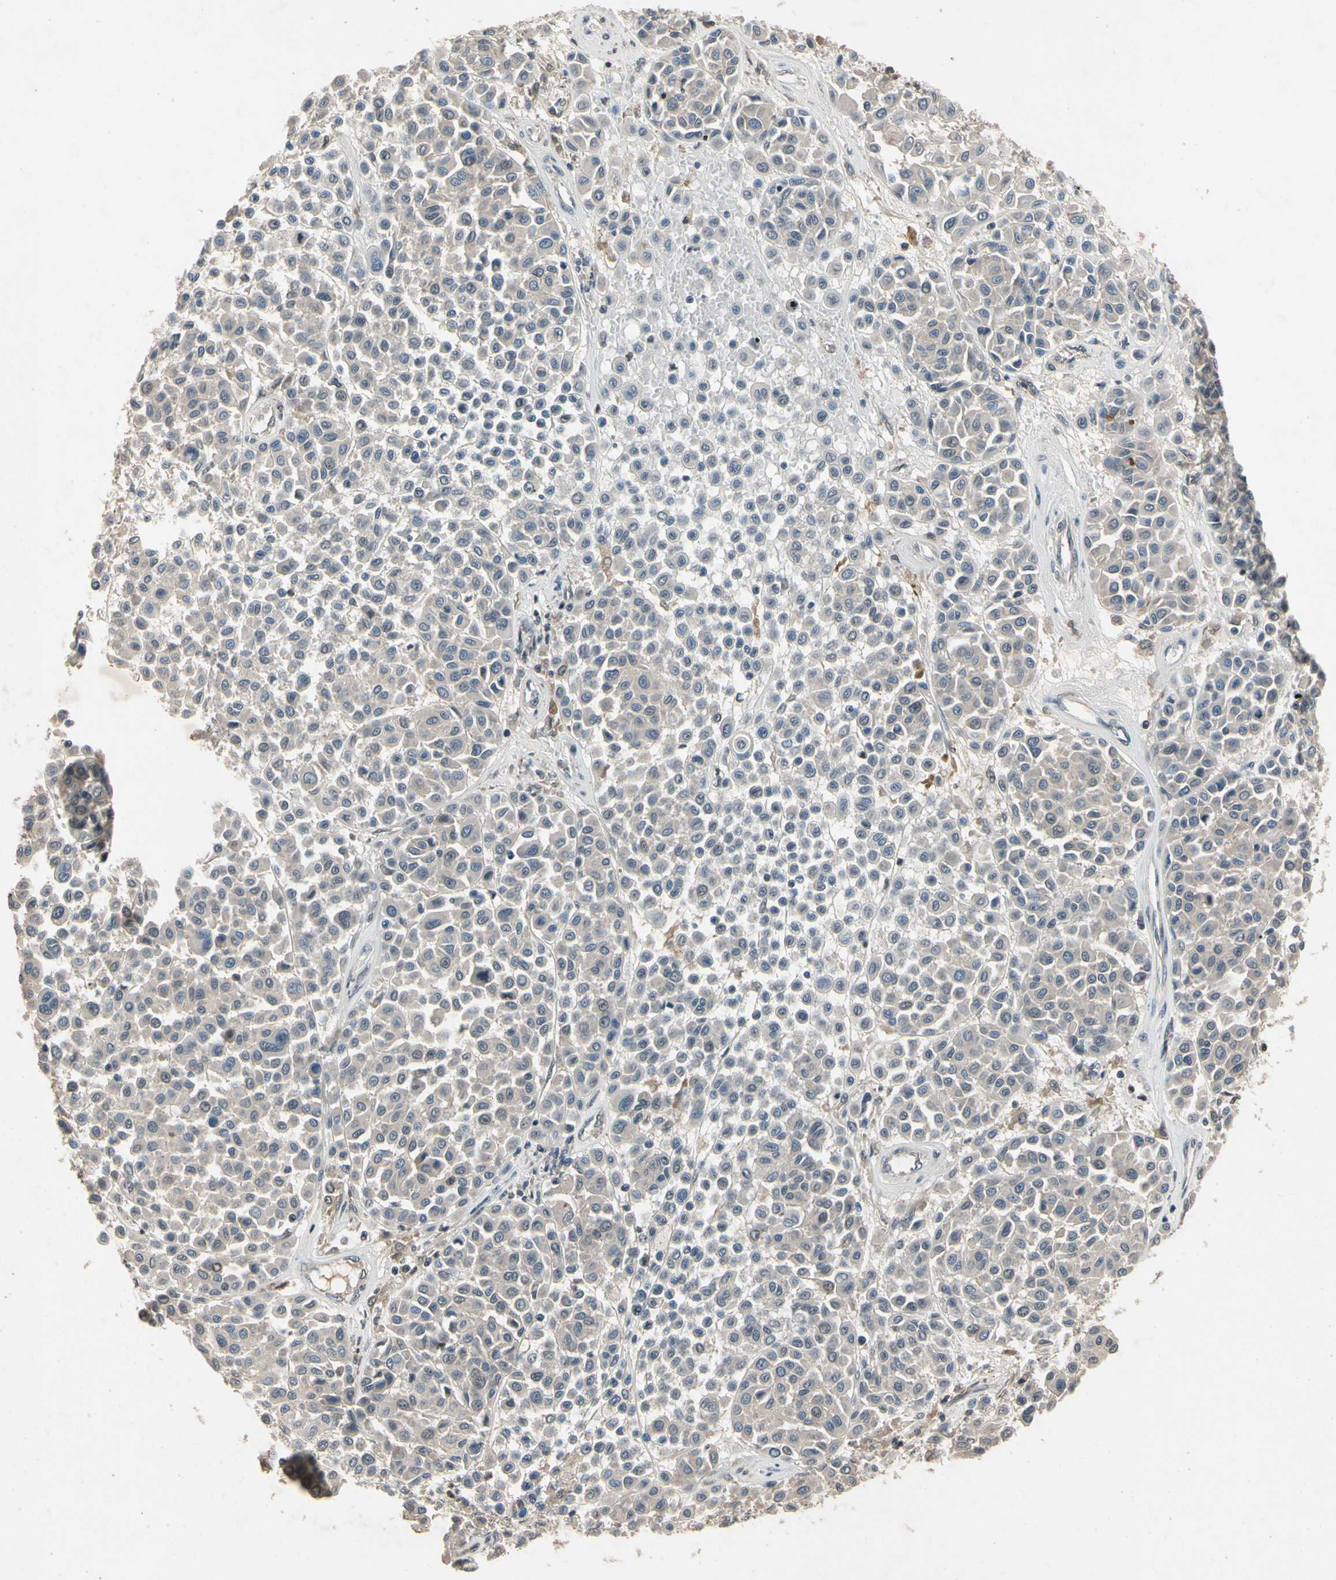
{"staining": {"intensity": "negative", "quantity": "none", "location": "none"}, "tissue": "melanoma", "cell_type": "Tumor cells", "image_type": "cancer", "snomed": [{"axis": "morphology", "description": "Malignant melanoma, Metastatic site"}, {"axis": "topography", "description": "Soft tissue"}], "caption": "Immunohistochemistry of melanoma demonstrates no positivity in tumor cells.", "gene": "DPY19L3", "patient": {"sex": "male", "age": 41}}